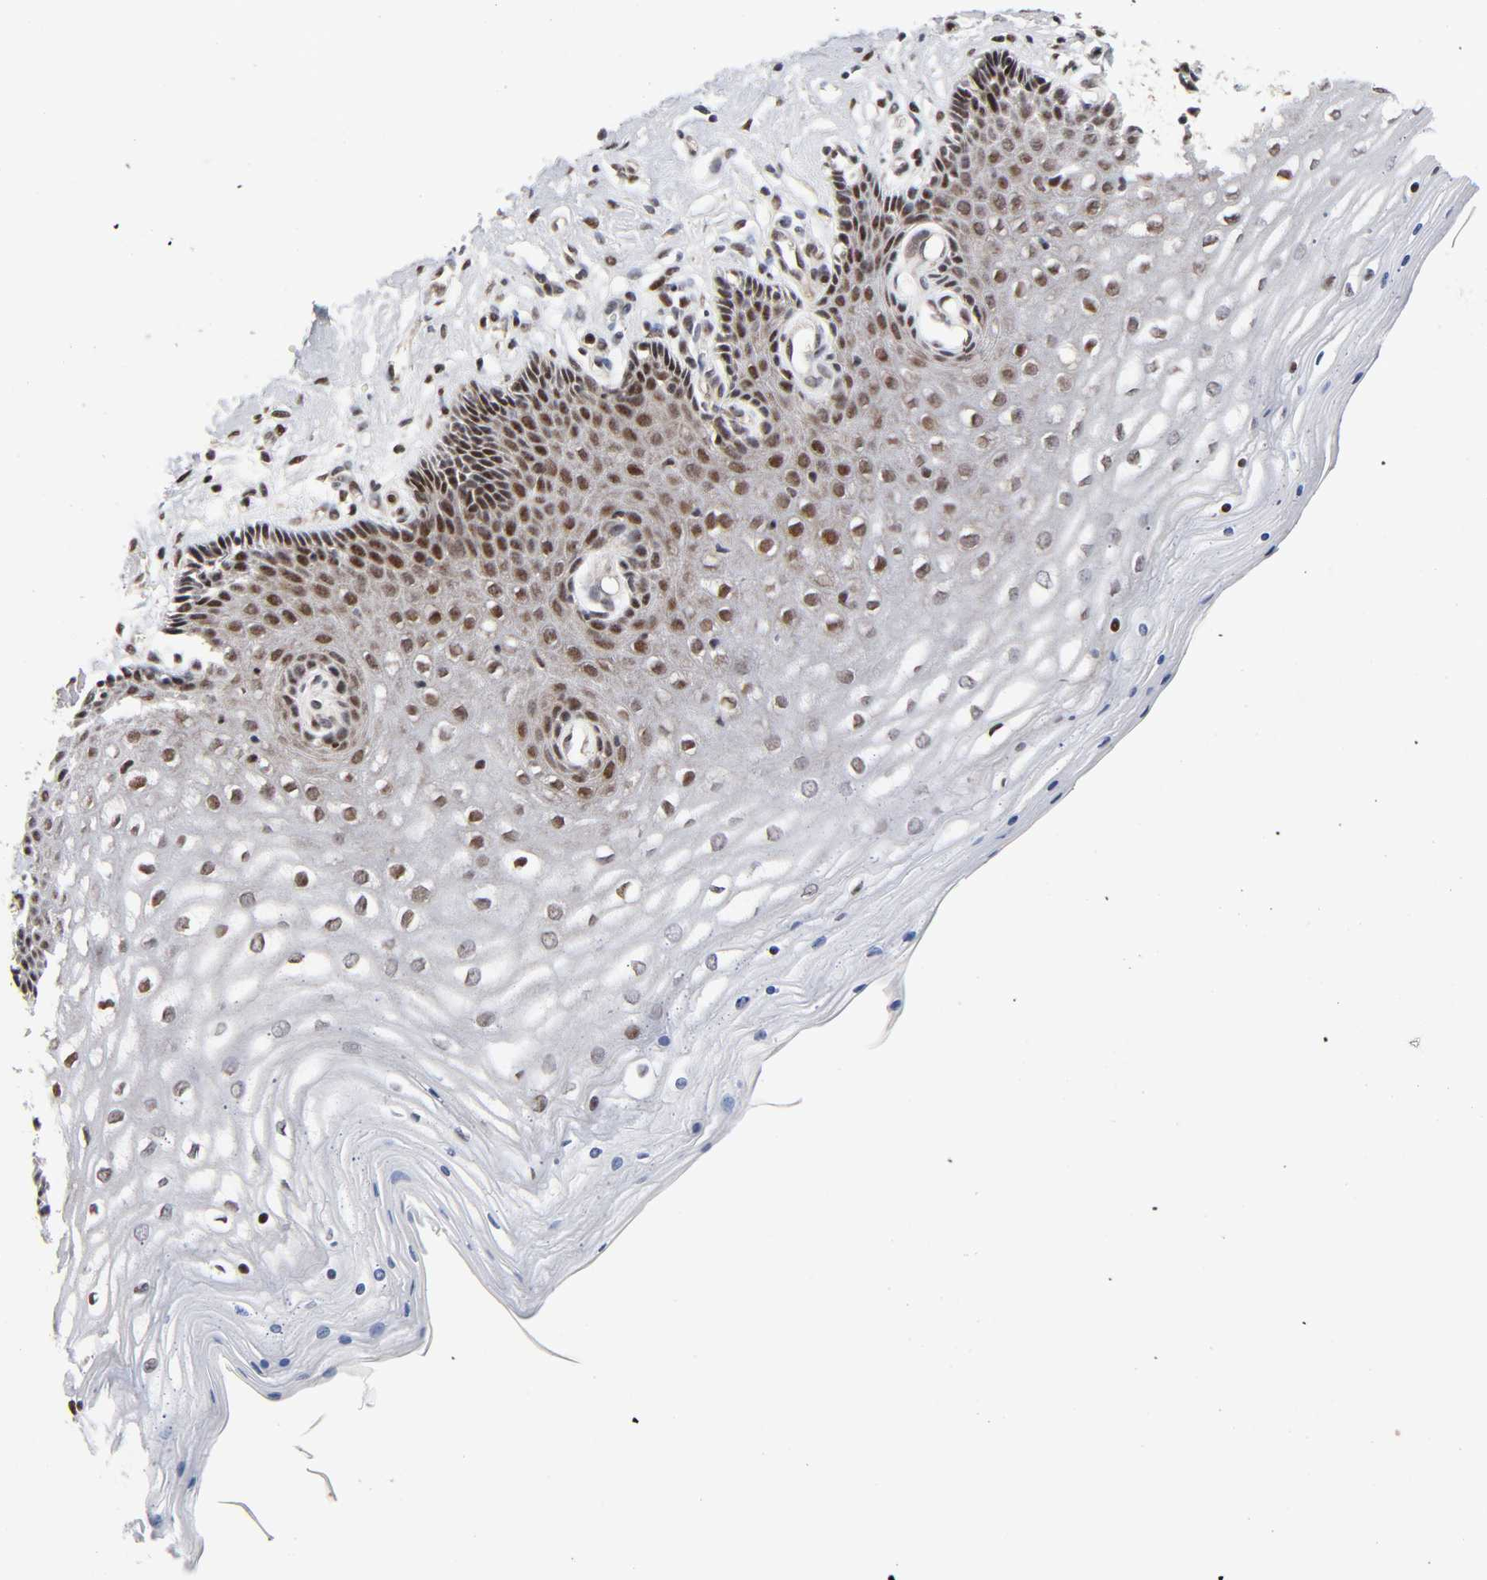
{"staining": {"intensity": "strong", "quantity": ">75%", "location": "nuclear"}, "tissue": "cervix", "cell_type": "Glandular cells", "image_type": "normal", "snomed": [{"axis": "morphology", "description": "Normal tissue, NOS"}, {"axis": "topography", "description": "Cervix"}], "caption": "The image displays immunohistochemical staining of unremarkable cervix. There is strong nuclear positivity is seen in about >75% of glandular cells.", "gene": "STK38", "patient": {"sex": "female", "age": 39}}